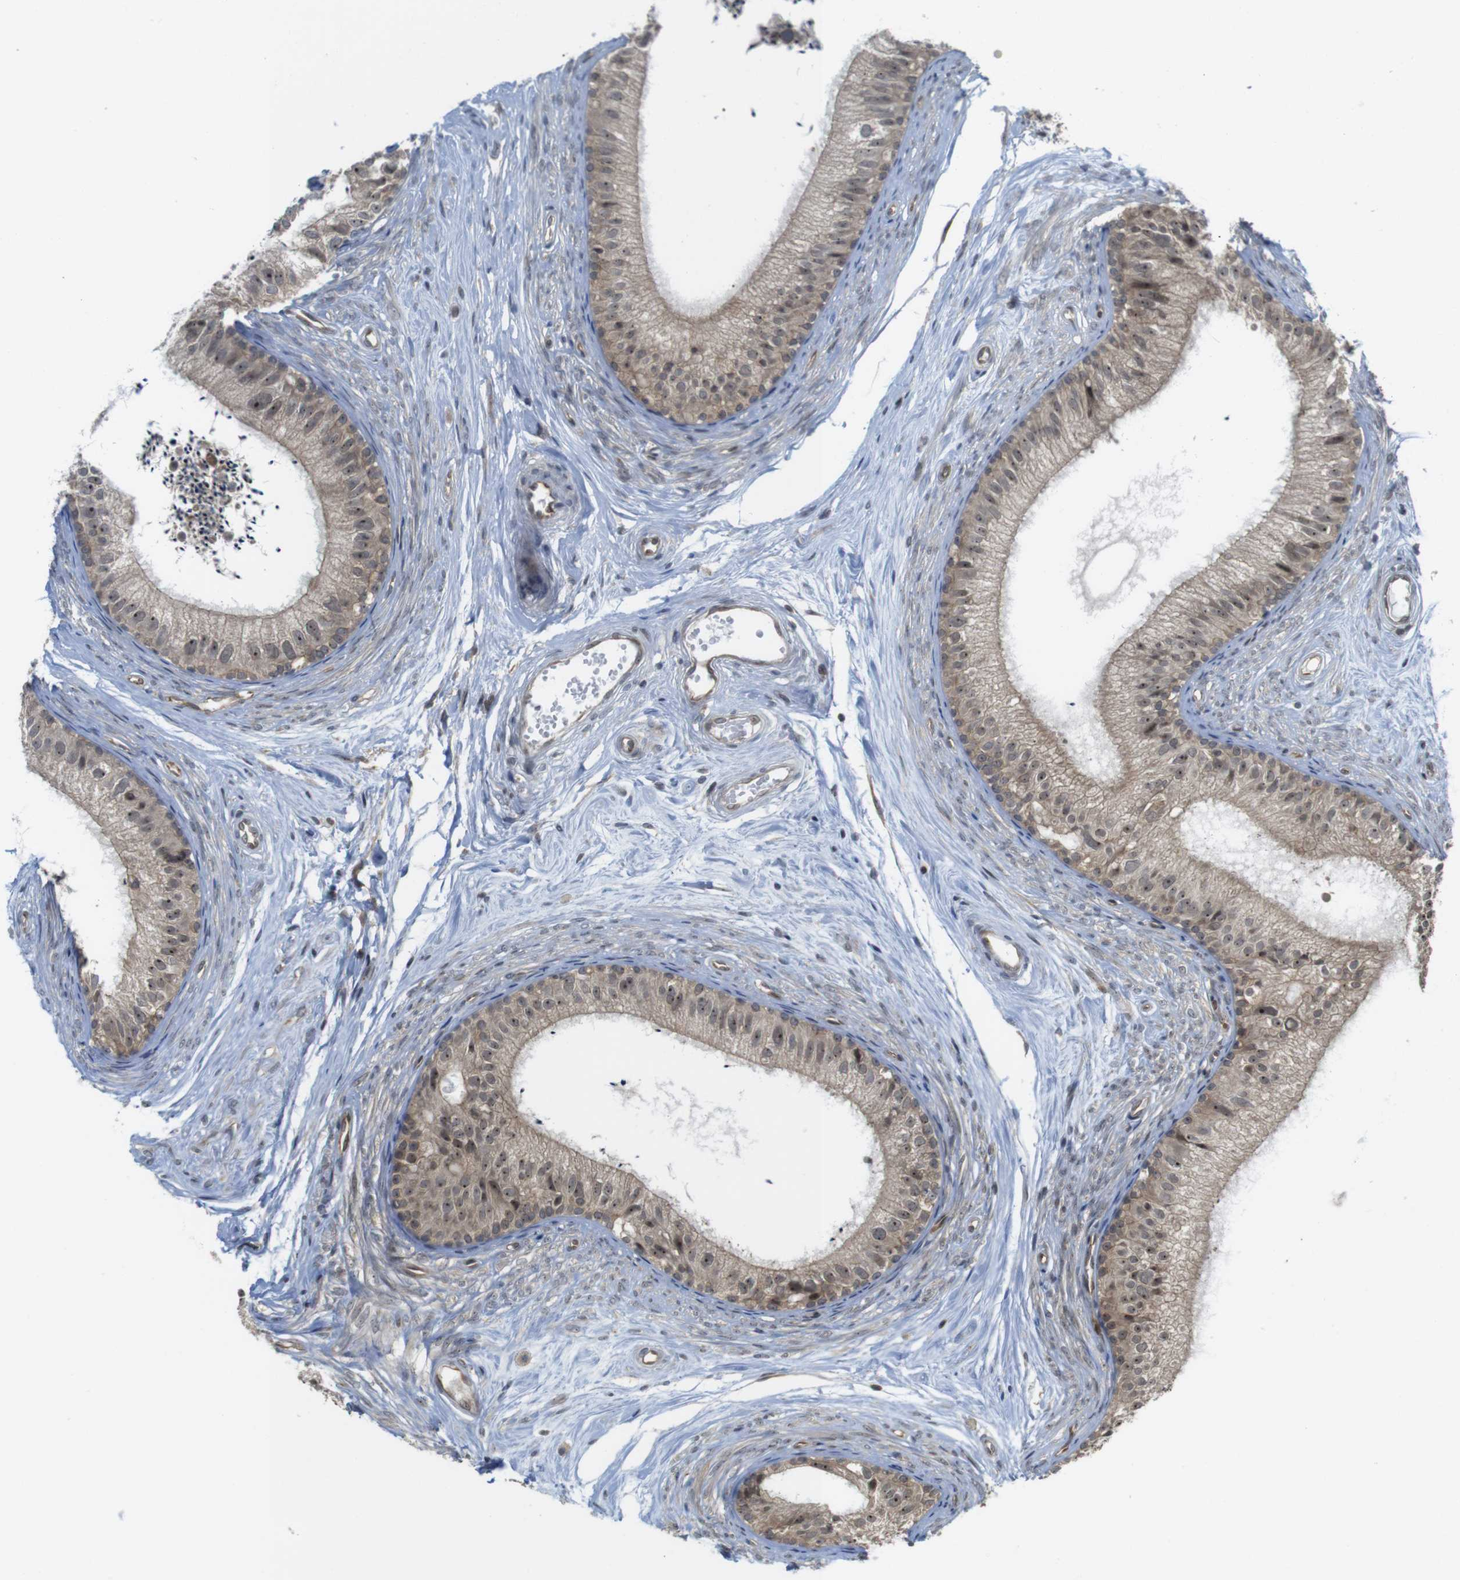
{"staining": {"intensity": "weak", "quantity": ">75%", "location": "cytoplasmic/membranous"}, "tissue": "epididymis", "cell_type": "Glandular cells", "image_type": "normal", "snomed": [{"axis": "morphology", "description": "Normal tissue, NOS"}, {"axis": "topography", "description": "Epididymis"}], "caption": "Epididymis stained with DAB (3,3'-diaminobenzidine) IHC demonstrates low levels of weak cytoplasmic/membranous expression in approximately >75% of glandular cells.", "gene": "CC2D1A", "patient": {"sex": "male", "age": 56}}